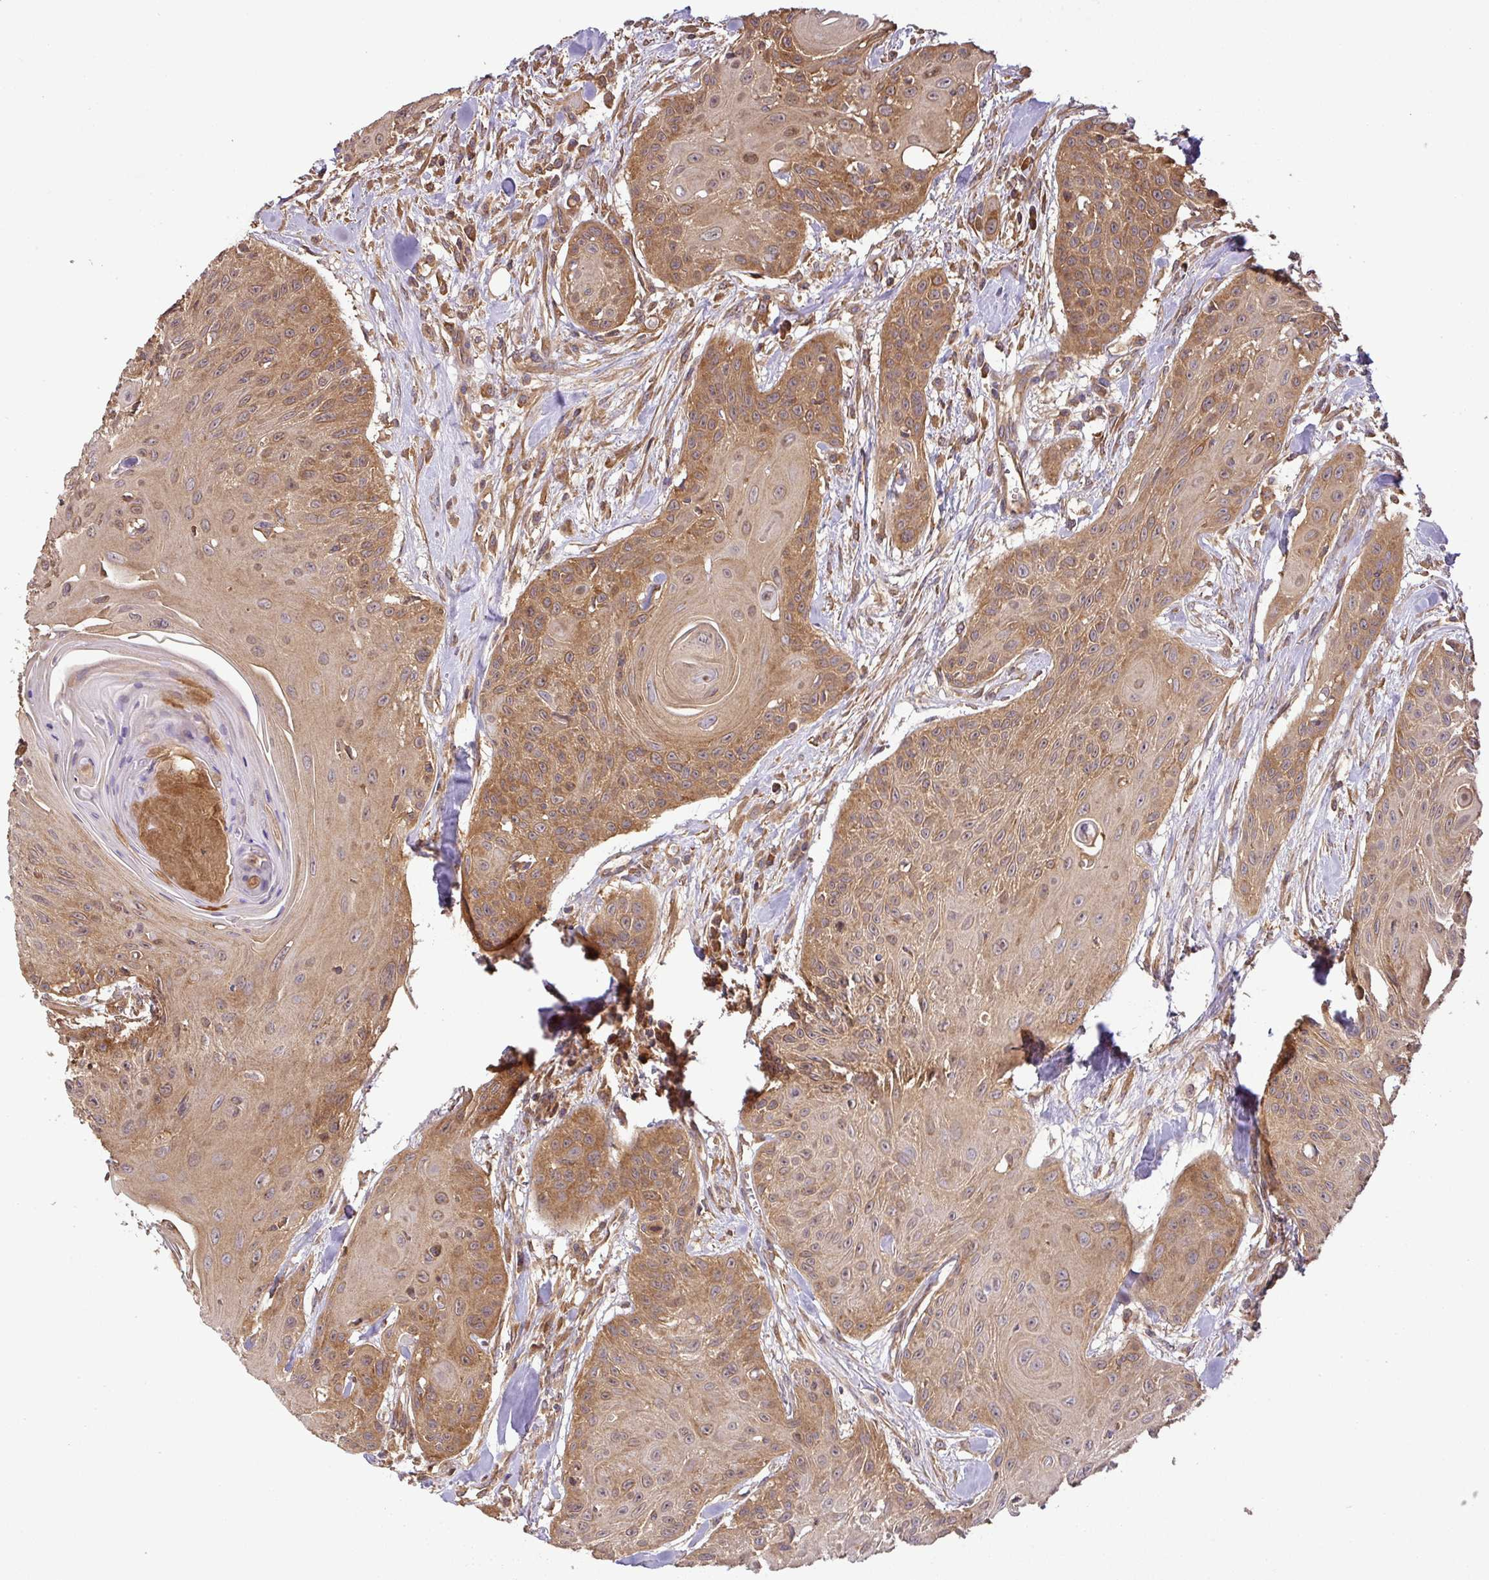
{"staining": {"intensity": "moderate", "quantity": ">75%", "location": "cytoplasmic/membranous"}, "tissue": "head and neck cancer", "cell_type": "Tumor cells", "image_type": "cancer", "snomed": [{"axis": "morphology", "description": "Squamous cell carcinoma, NOS"}, {"axis": "topography", "description": "Lymph node"}, {"axis": "topography", "description": "Salivary gland"}, {"axis": "topography", "description": "Head-Neck"}], "caption": "This photomicrograph exhibits immunohistochemistry (IHC) staining of human head and neck cancer, with medium moderate cytoplasmic/membranous positivity in about >75% of tumor cells.", "gene": "GSPT1", "patient": {"sex": "female", "age": 74}}